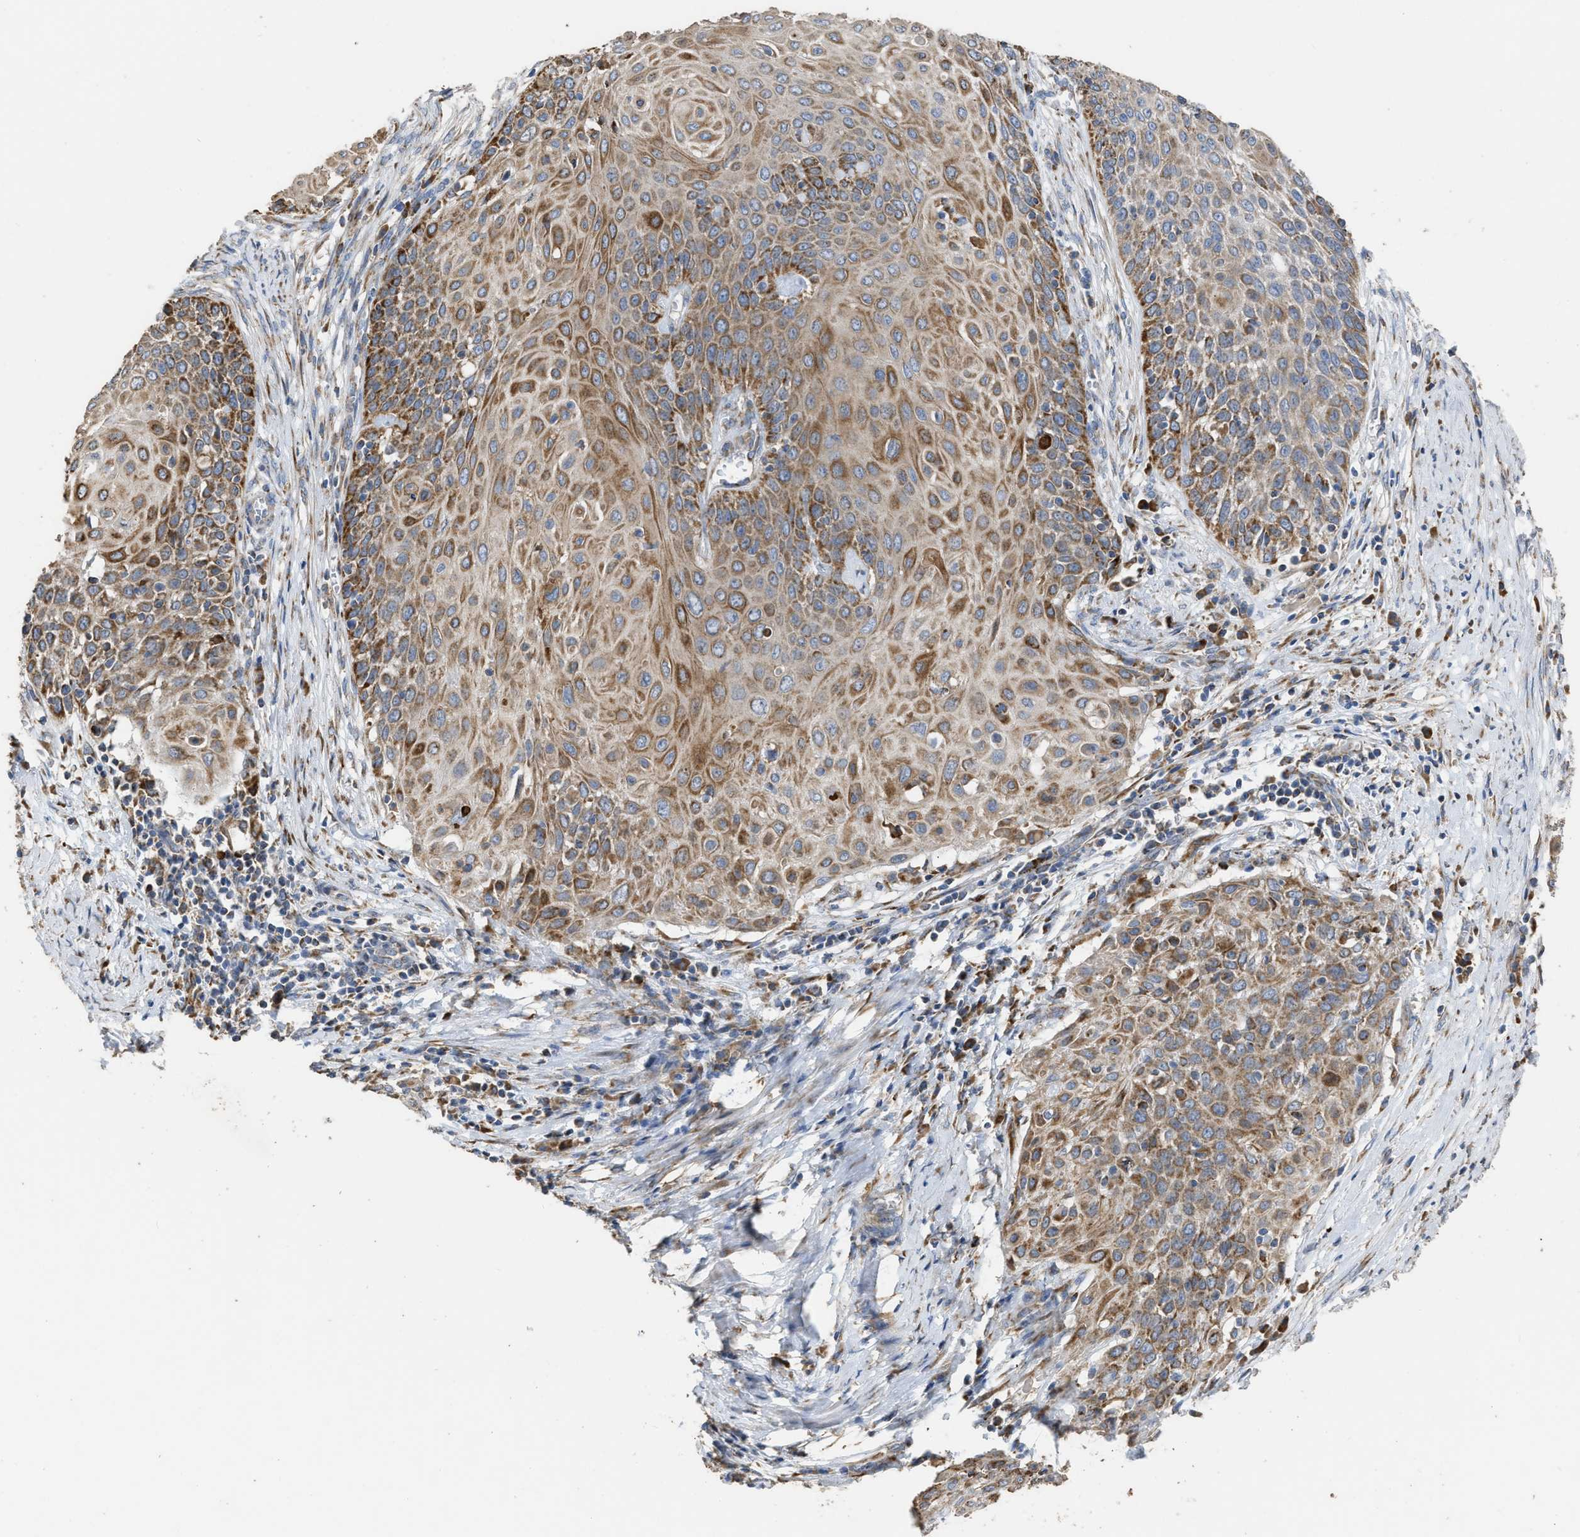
{"staining": {"intensity": "moderate", "quantity": ">75%", "location": "cytoplasmic/membranous"}, "tissue": "cervical cancer", "cell_type": "Tumor cells", "image_type": "cancer", "snomed": [{"axis": "morphology", "description": "Squamous cell carcinoma, NOS"}, {"axis": "topography", "description": "Cervix"}], "caption": "Cervical squamous cell carcinoma tissue exhibits moderate cytoplasmic/membranous expression in approximately >75% of tumor cells", "gene": "AK2", "patient": {"sex": "female", "age": 39}}